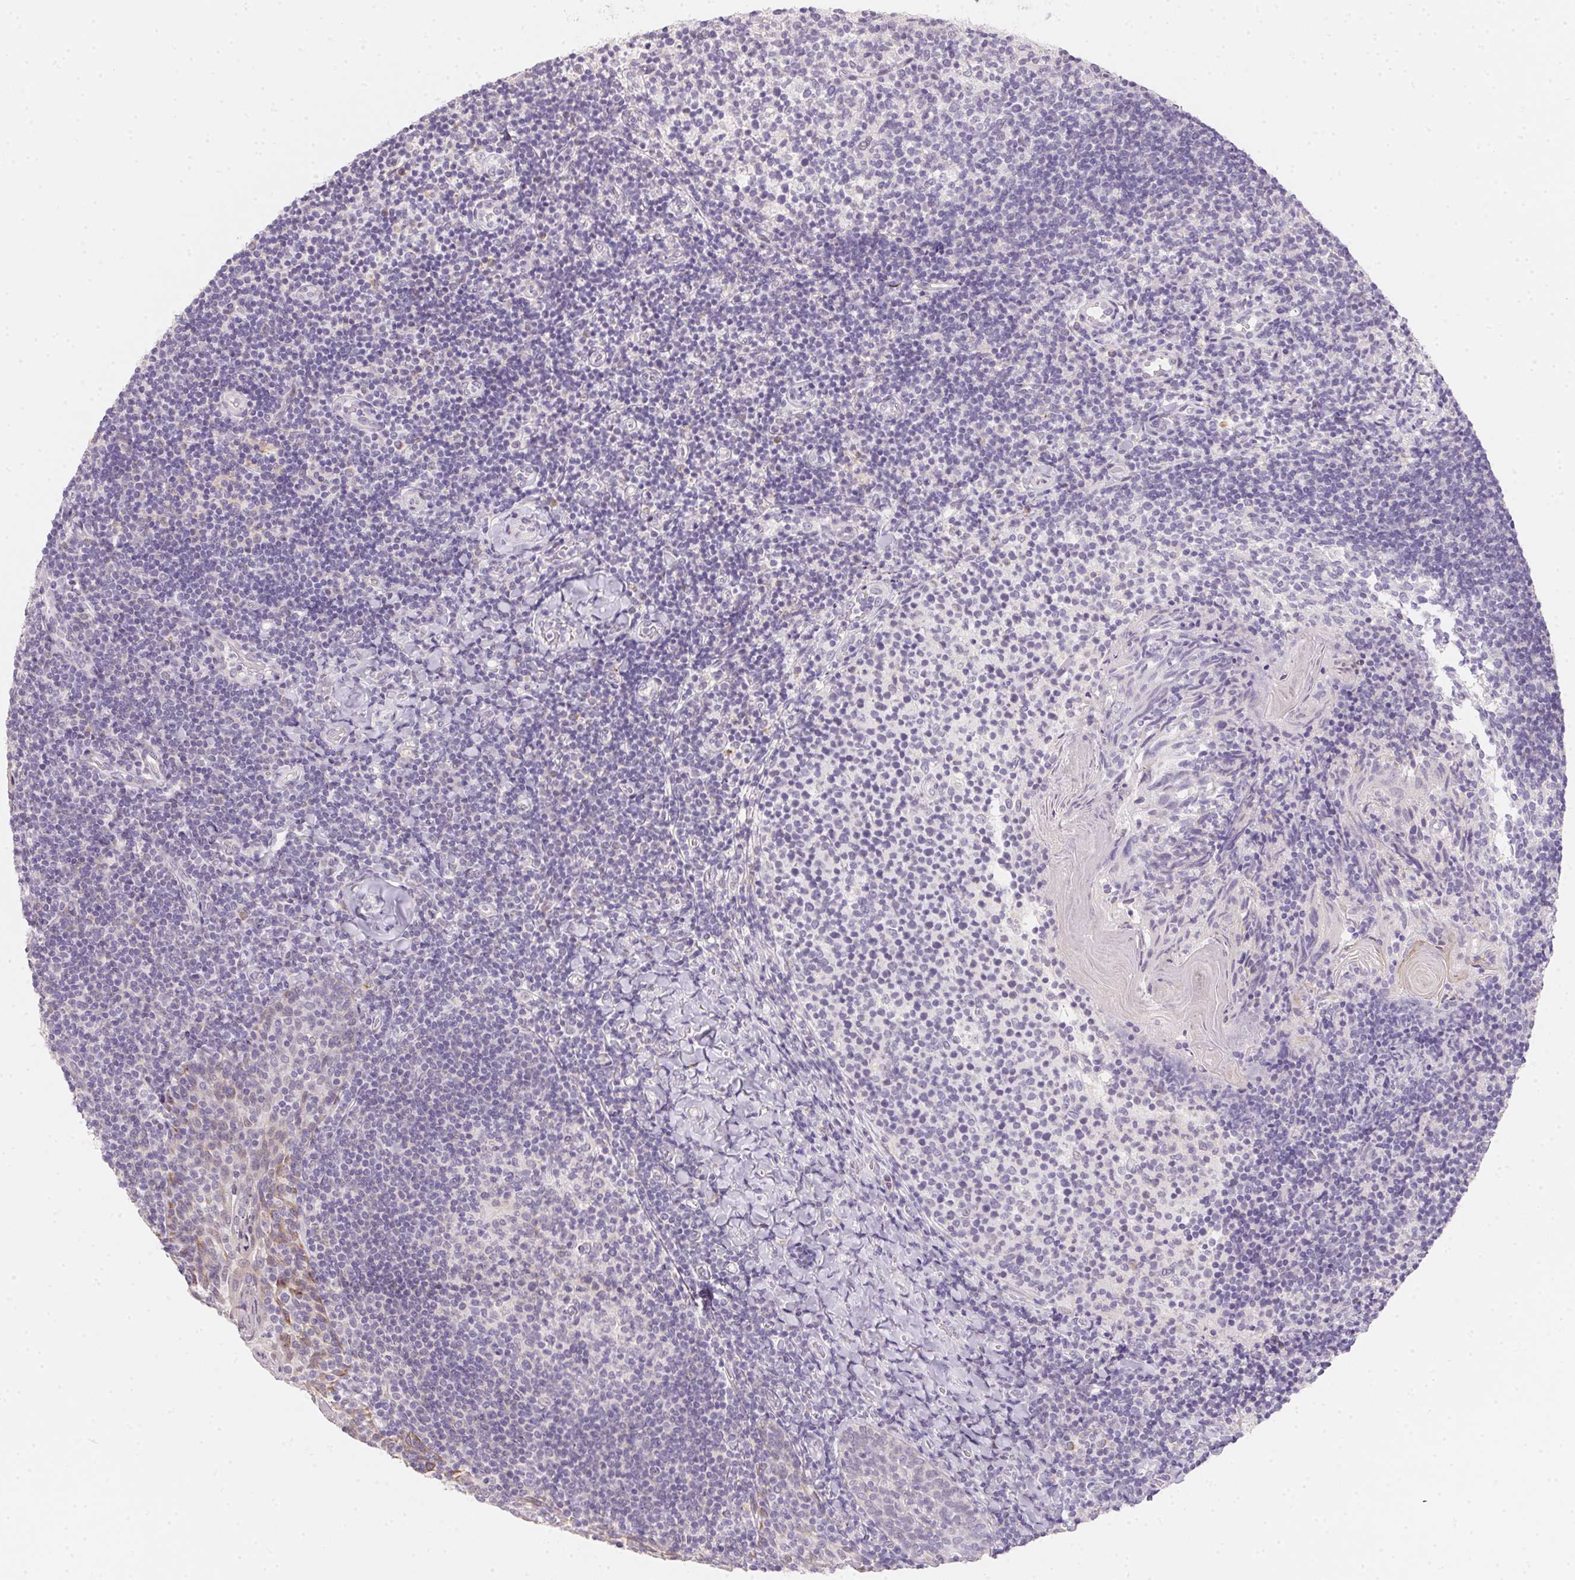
{"staining": {"intensity": "negative", "quantity": "none", "location": "none"}, "tissue": "tonsil", "cell_type": "Germinal center cells", "image_type": "normal", "snomed": [{"axis": "morphology", "description": "Normal tissue, NOS"}, {"axis": "topography", "description": "Tonsil"}], "caption": "High power microscopy photomicrograph of an immunohistochemistry image of benign tonsil, revealing no significant expression in germinal center cells. The staining was performed using DAB (3,3'-diaminobenzidine) to visualize the protein expression in brown, while the nuclei were stained in blue with hematoxylin (Magnification: 20x).", "gene": "MORC1", "patient": {"sex": "female", "age": 10}}